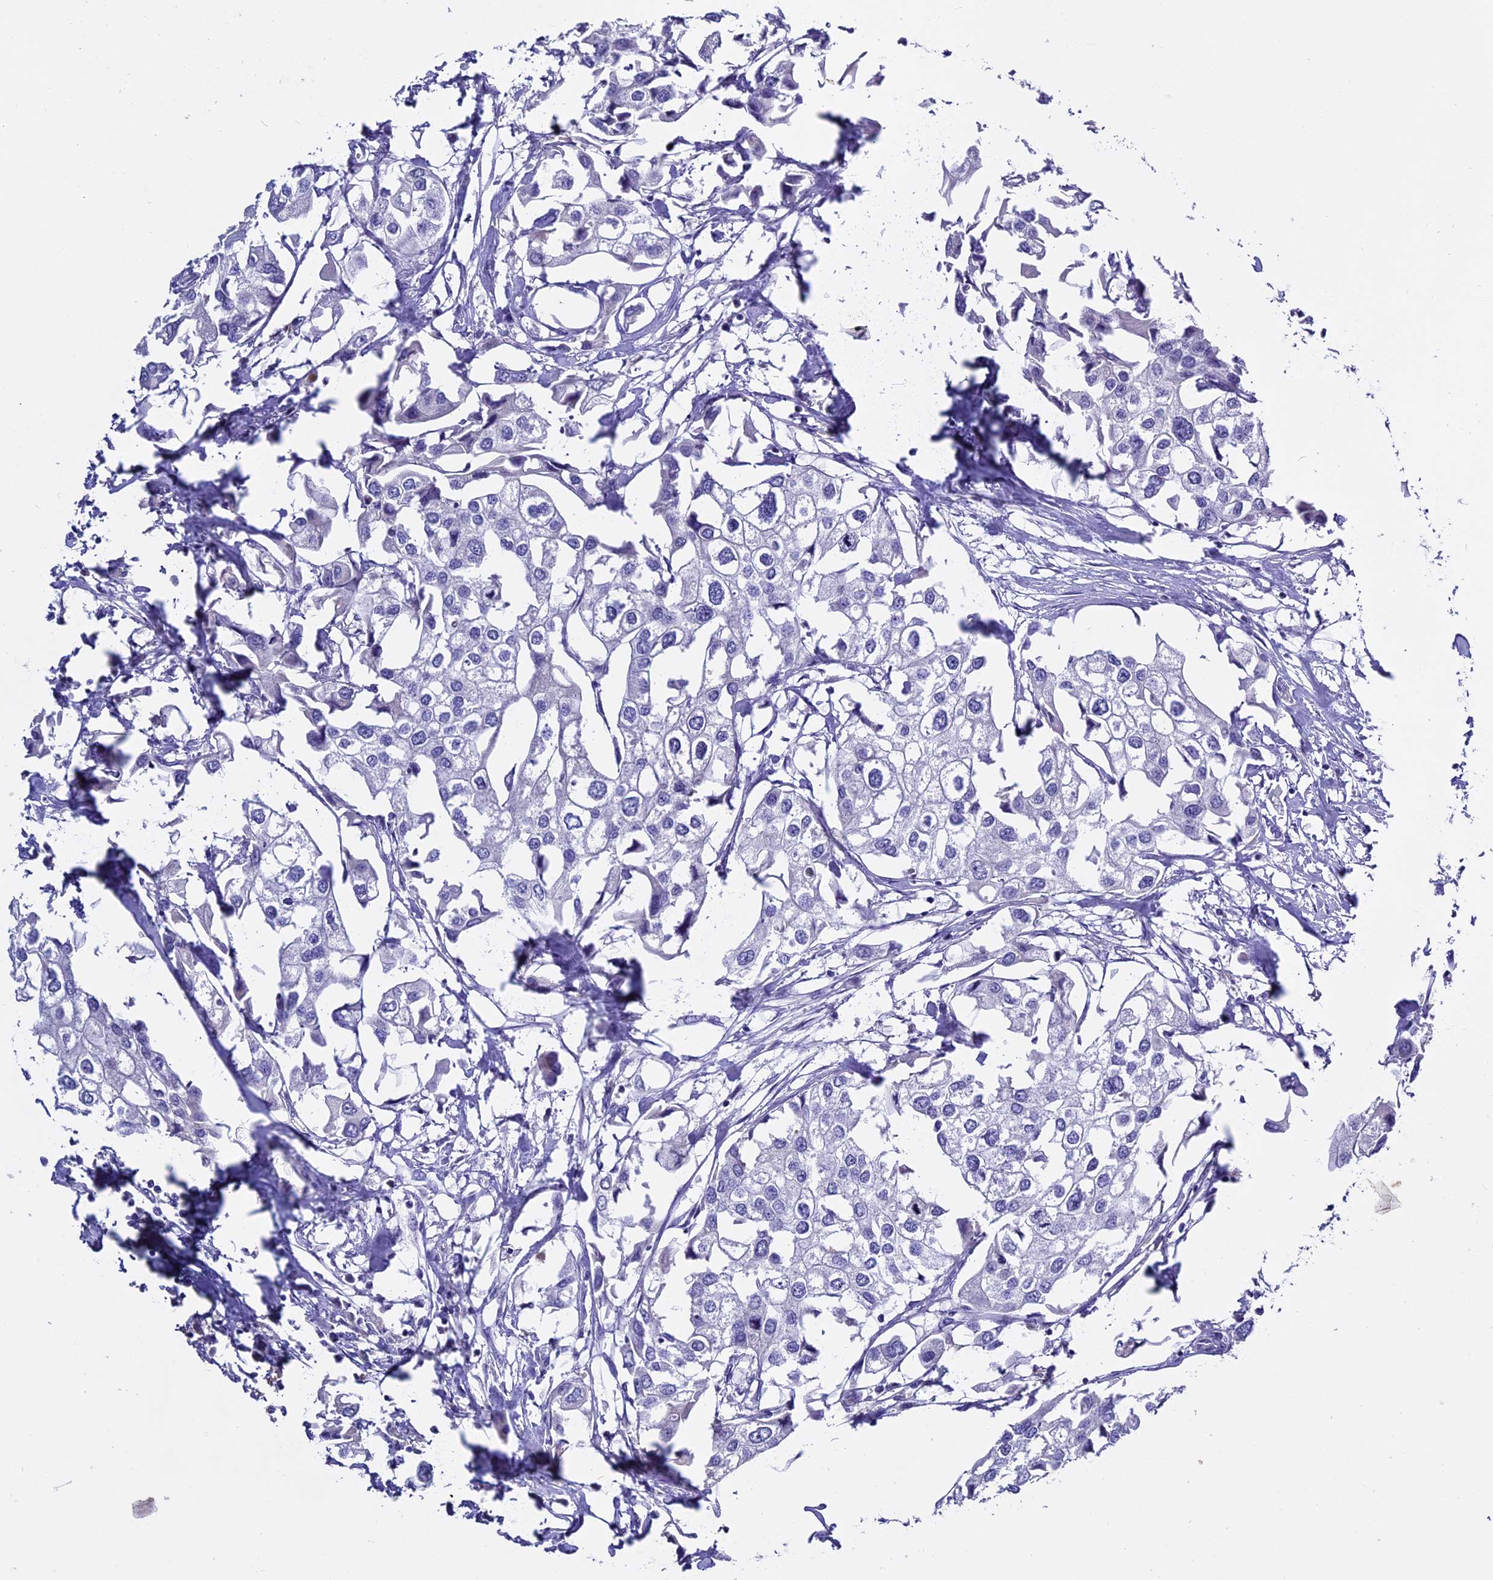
{"staining": {"intensity": "negative", "quantity": "none", "location": "none"}, "tissue": "urothelial cancer", "cell_type": "Tumor cells", "image_type": "cancer", "snomed": [{"axis": "morphology", "description": "Urothelial carcinoma, High grade"}, {"axis": "topography", "description": "Urinary bladder"}], "caption": "This is a image of immunohistochemistry staining of urothelial carcinoma (high-grade), which shows no positivity in tumor cells.", "gene": "RTTN", "patient": {"sex": "male", "age": 64}}